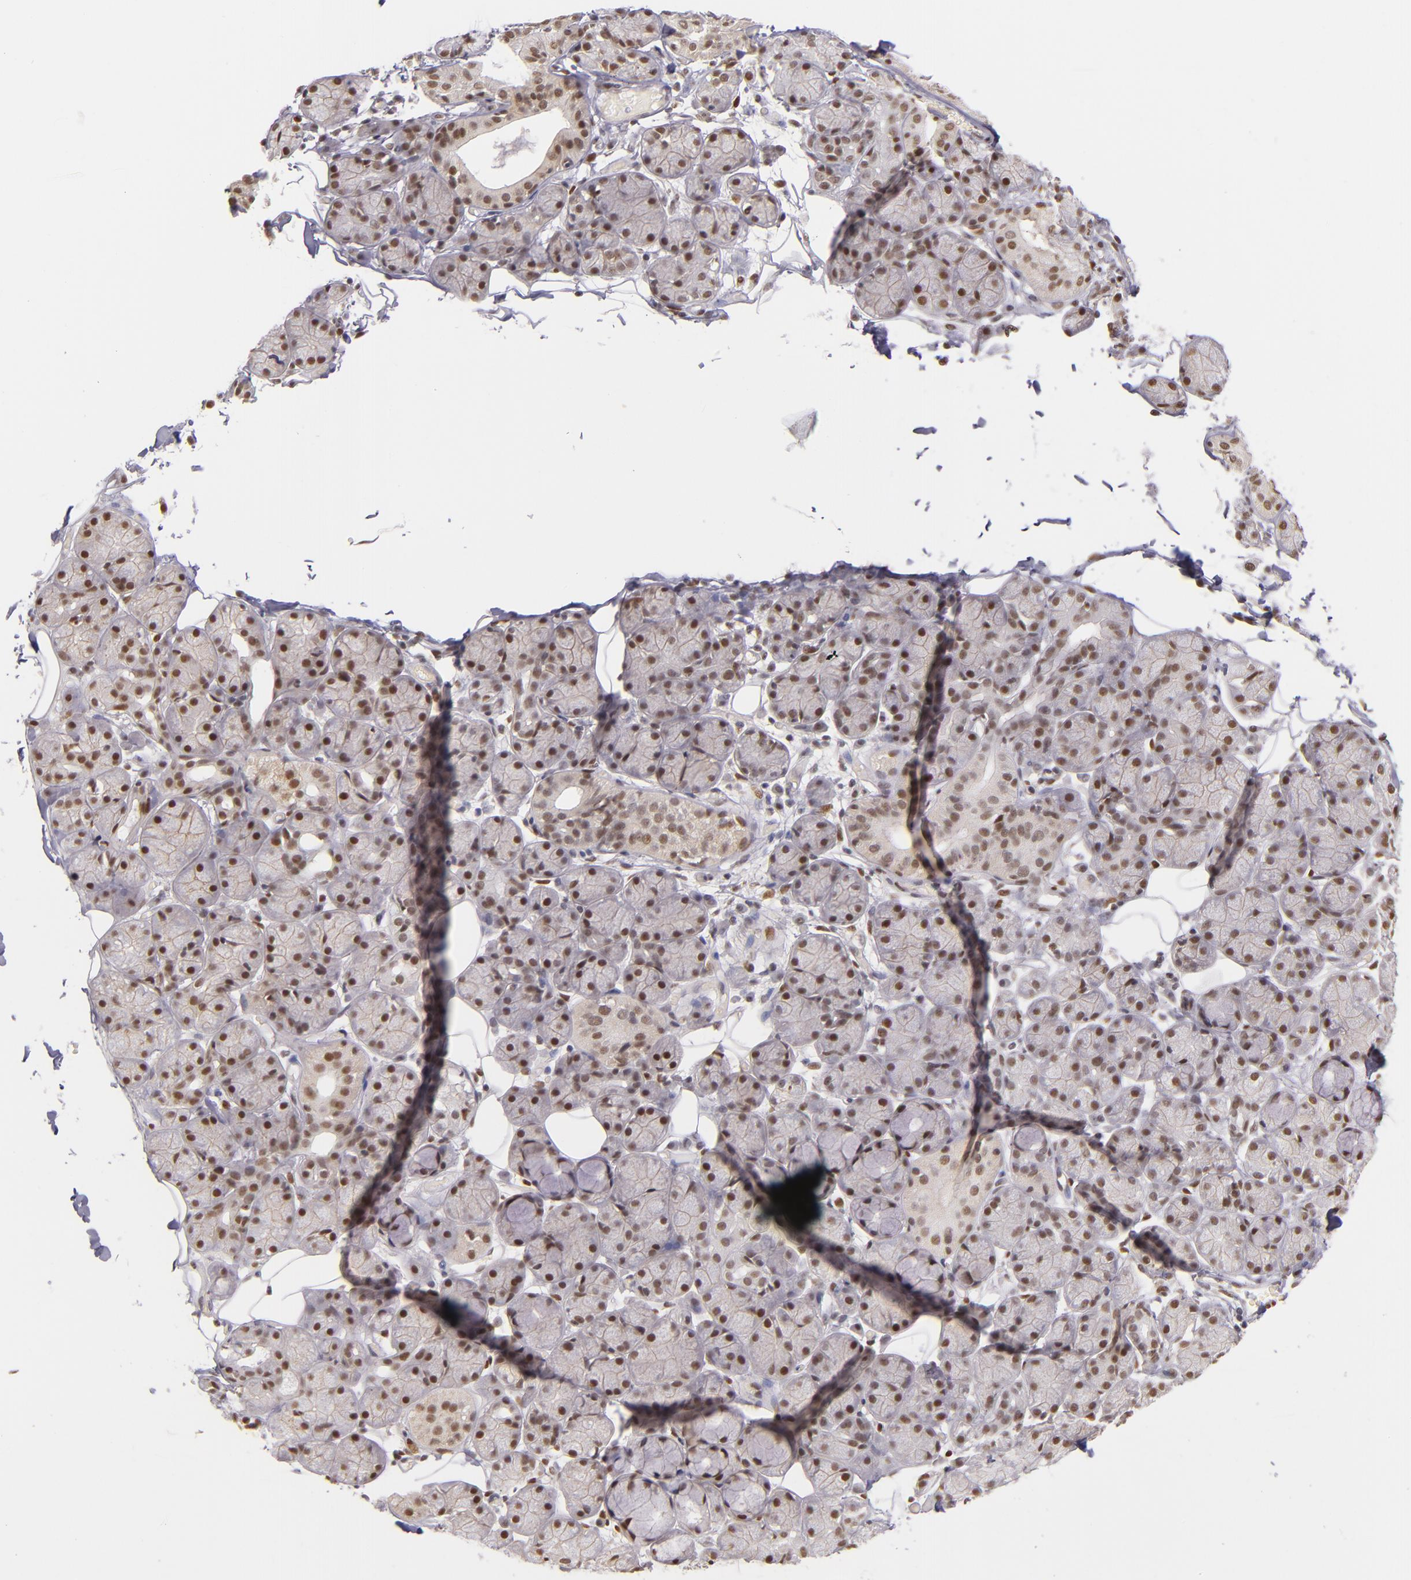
{"staining": {"intensity": "moderate", "quantity": ">75%", "location": "nuclear"}, "tissue": "salivary gland", "cell_type": "Glandular cells", "image_type": "normal", "snomed": [{"axis": "morphology", "description": "Normal tissue, NOS"}, {"axis": "topography", "description": "Salivary gland"}], "caption": "Immunohistochemistry (IHC) photomicrograph of normal human salivary gland stained for a protein (brown), which reveals medium levels of moderate nuclear staining in about >75% of glandular cells.", "gene": "NCOR2", "patient": {"sex": "male", "age": 54}}